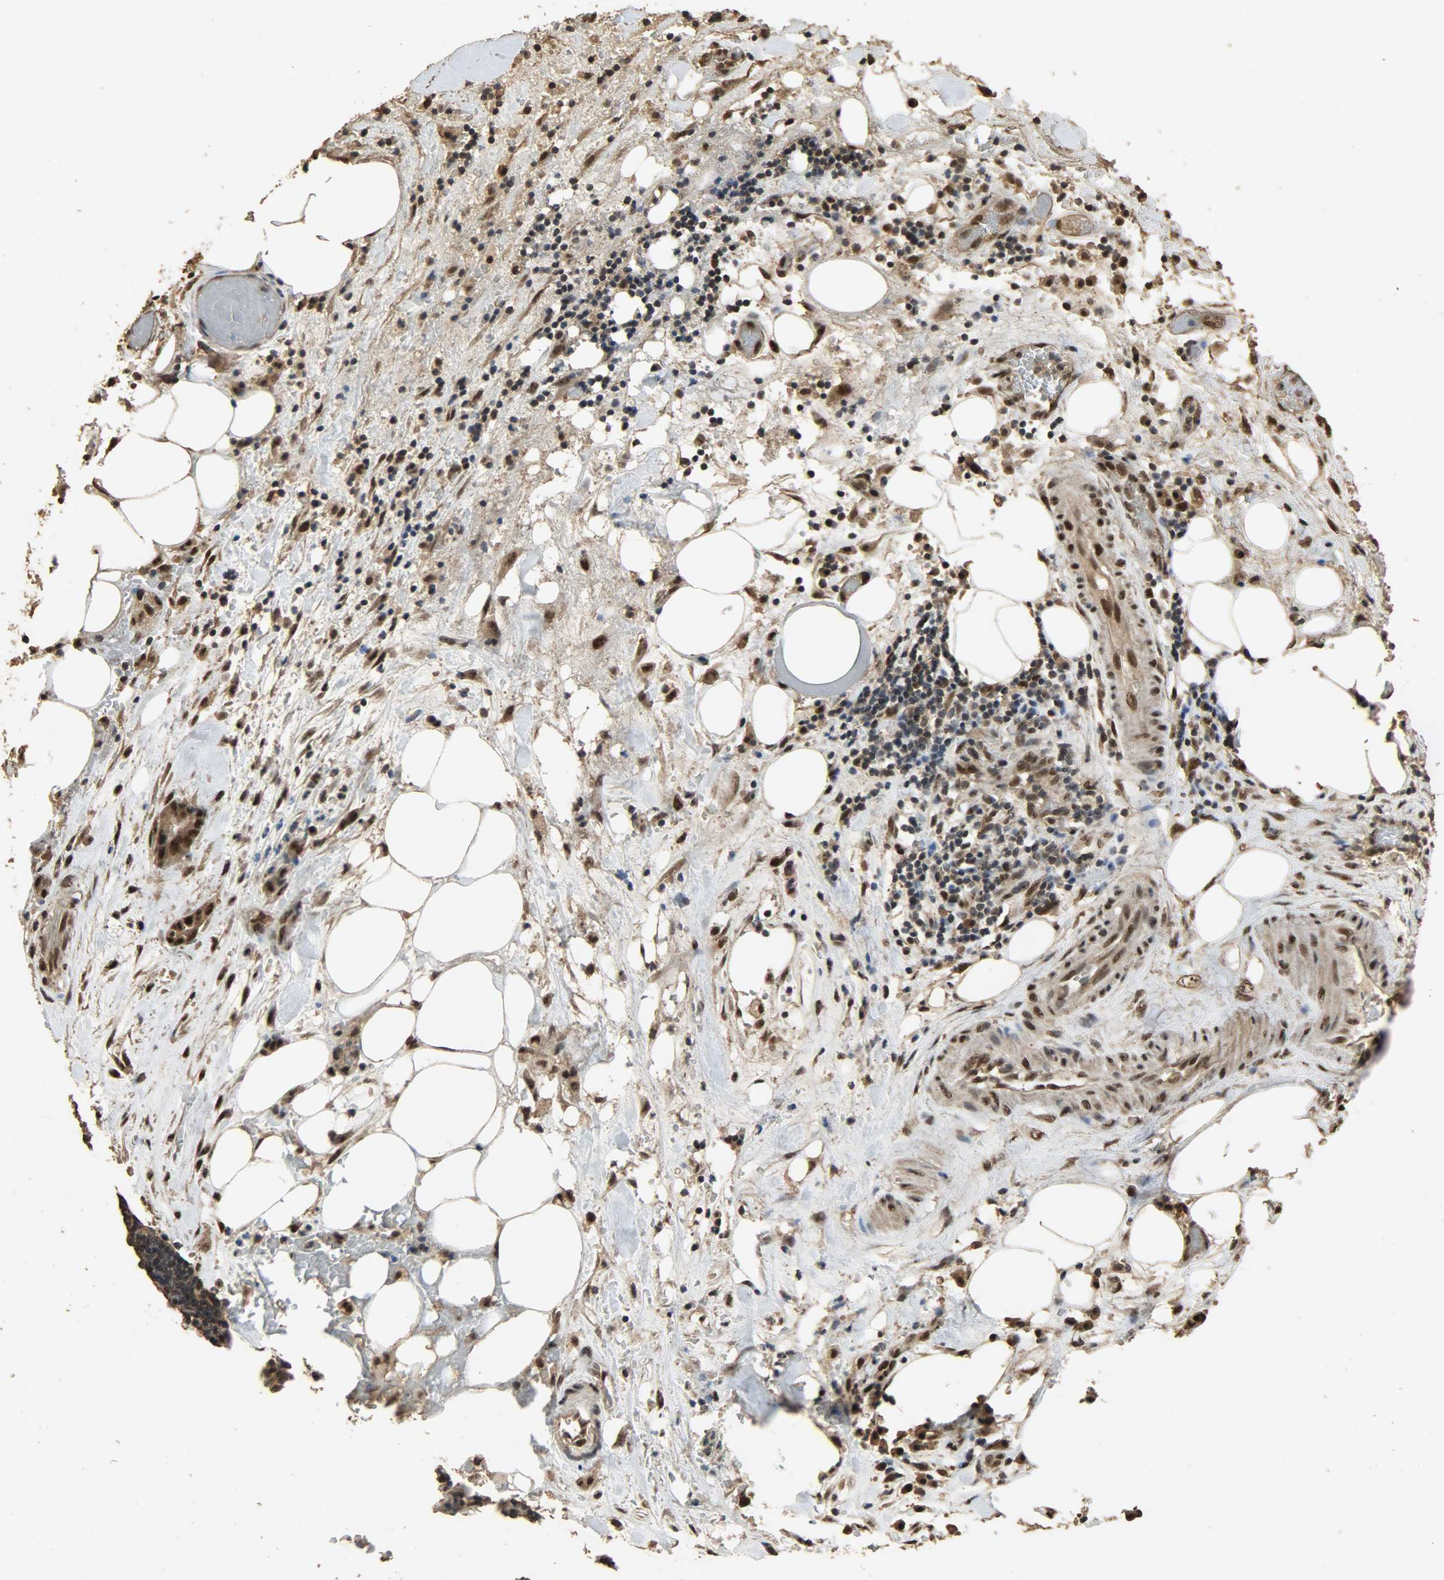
{"staining": {"intensity": "strong", "quantity": ">75%", "location": "cytoplasmic/membranous,nuclear"}, "tissue": "liver cancer", "cell_type": "Tumor cells", "image_type": "cancer", "snomed": [{"axis": "morphology", "description": "Cholangiocarcinoma"}, {"axis": "topography", "description": "Liver"}], "caption": "Immunohistochemical staining of human liver cancer demonstrates high levels of strong cytoplasmic/membranous and nuclear protein expression in about >75% of tumor cells.", "gene": "CCNT2", "patient": {"sex": "female", "age": 68}}